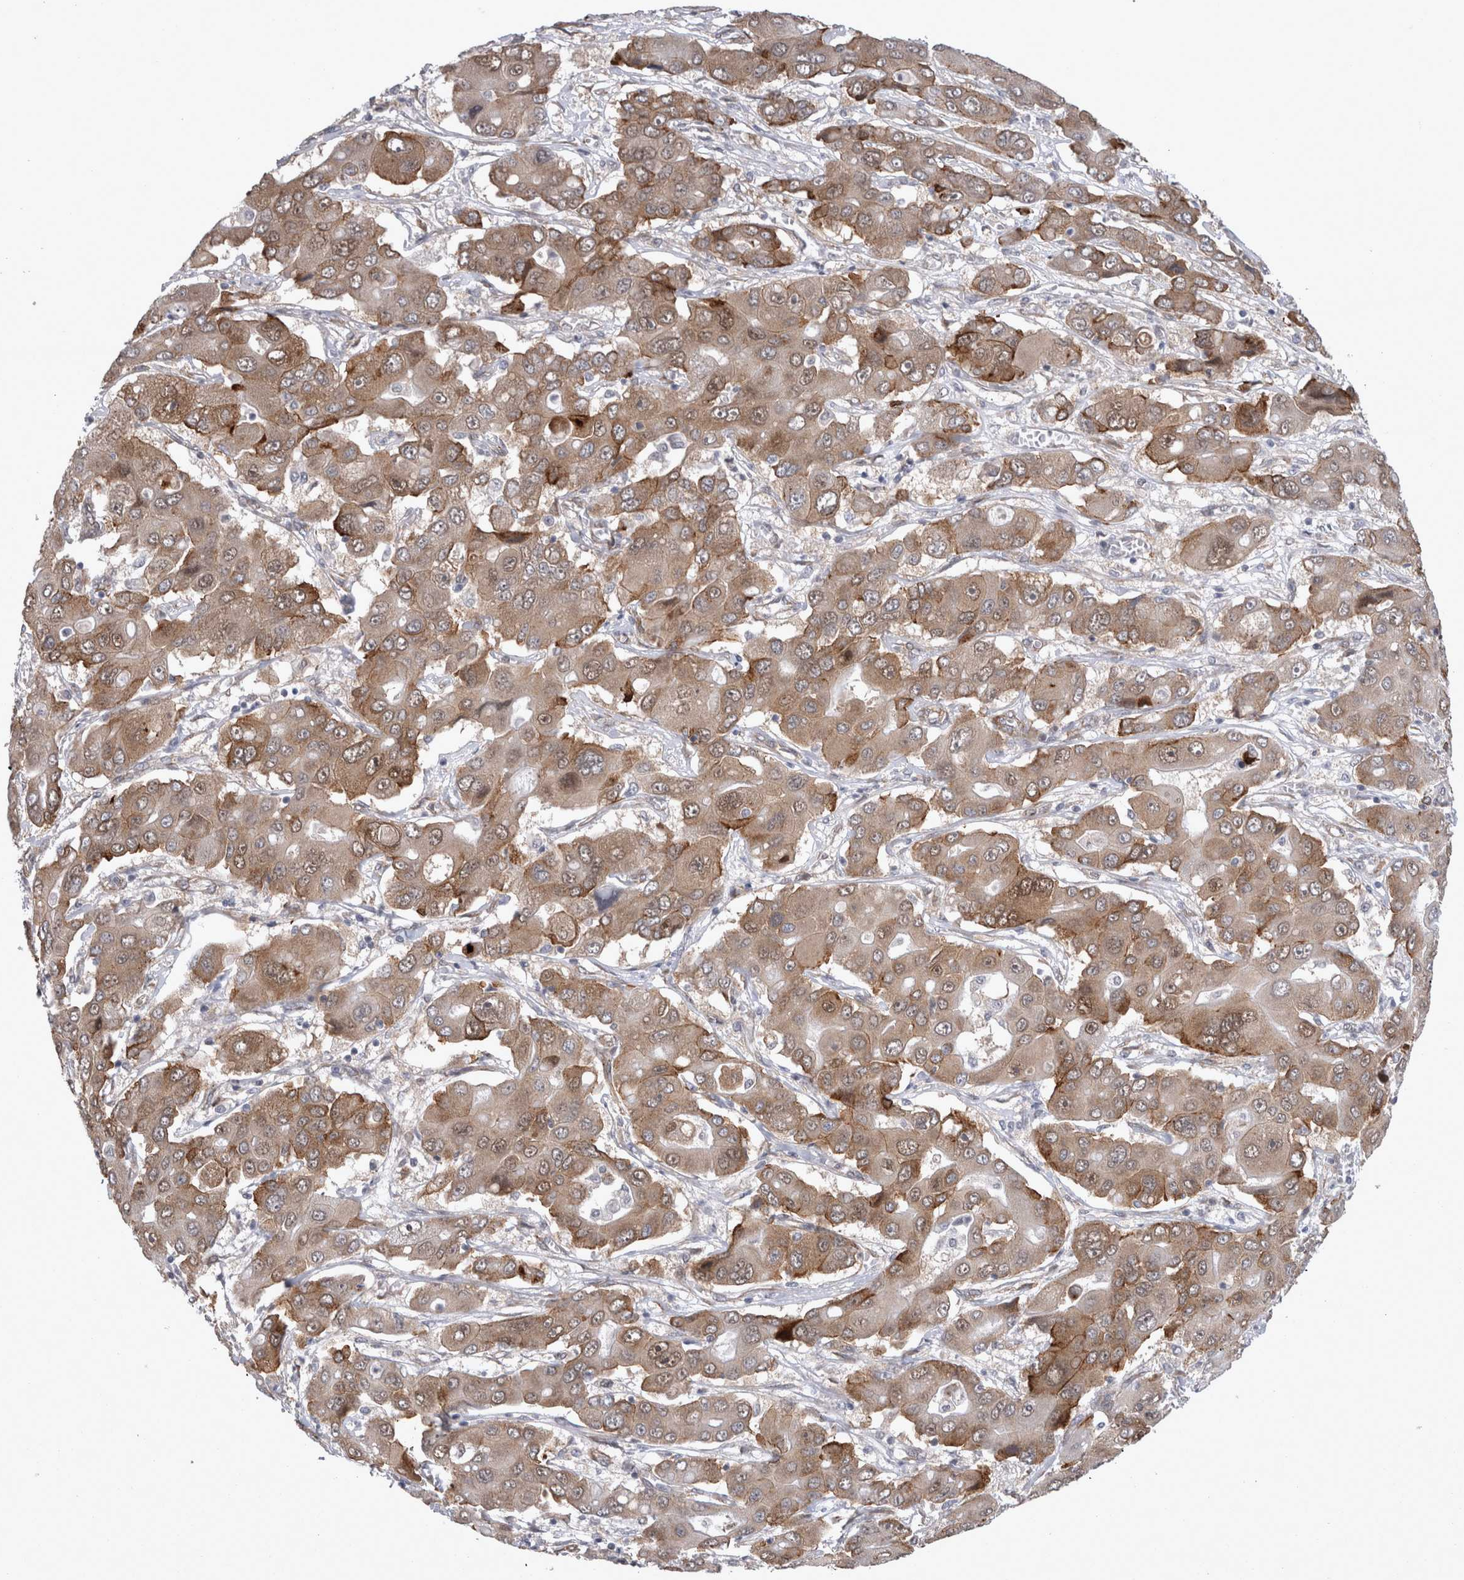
{"staining": {"intensity": "moderate", "quantity": ">75%", "location": "cytoplasmic/membranous"}, "tissue": "liver cancer", "cell_type": "Tumor cells", "image_type": "cancer", "snomed": [{"axis": "morphology", "description": "Cholangiocarcinoma"}, {"axis": "topography", "description": "Liver"}], "caption": "The photomicrograph demonstrates a brown stain indicating the presence of a protein in the cytoplasmic/membranous of tumor cells in liver cholangiocarcinoma.", "gene": "DDX6", "patient": {"sex": "male", "age": 67}}